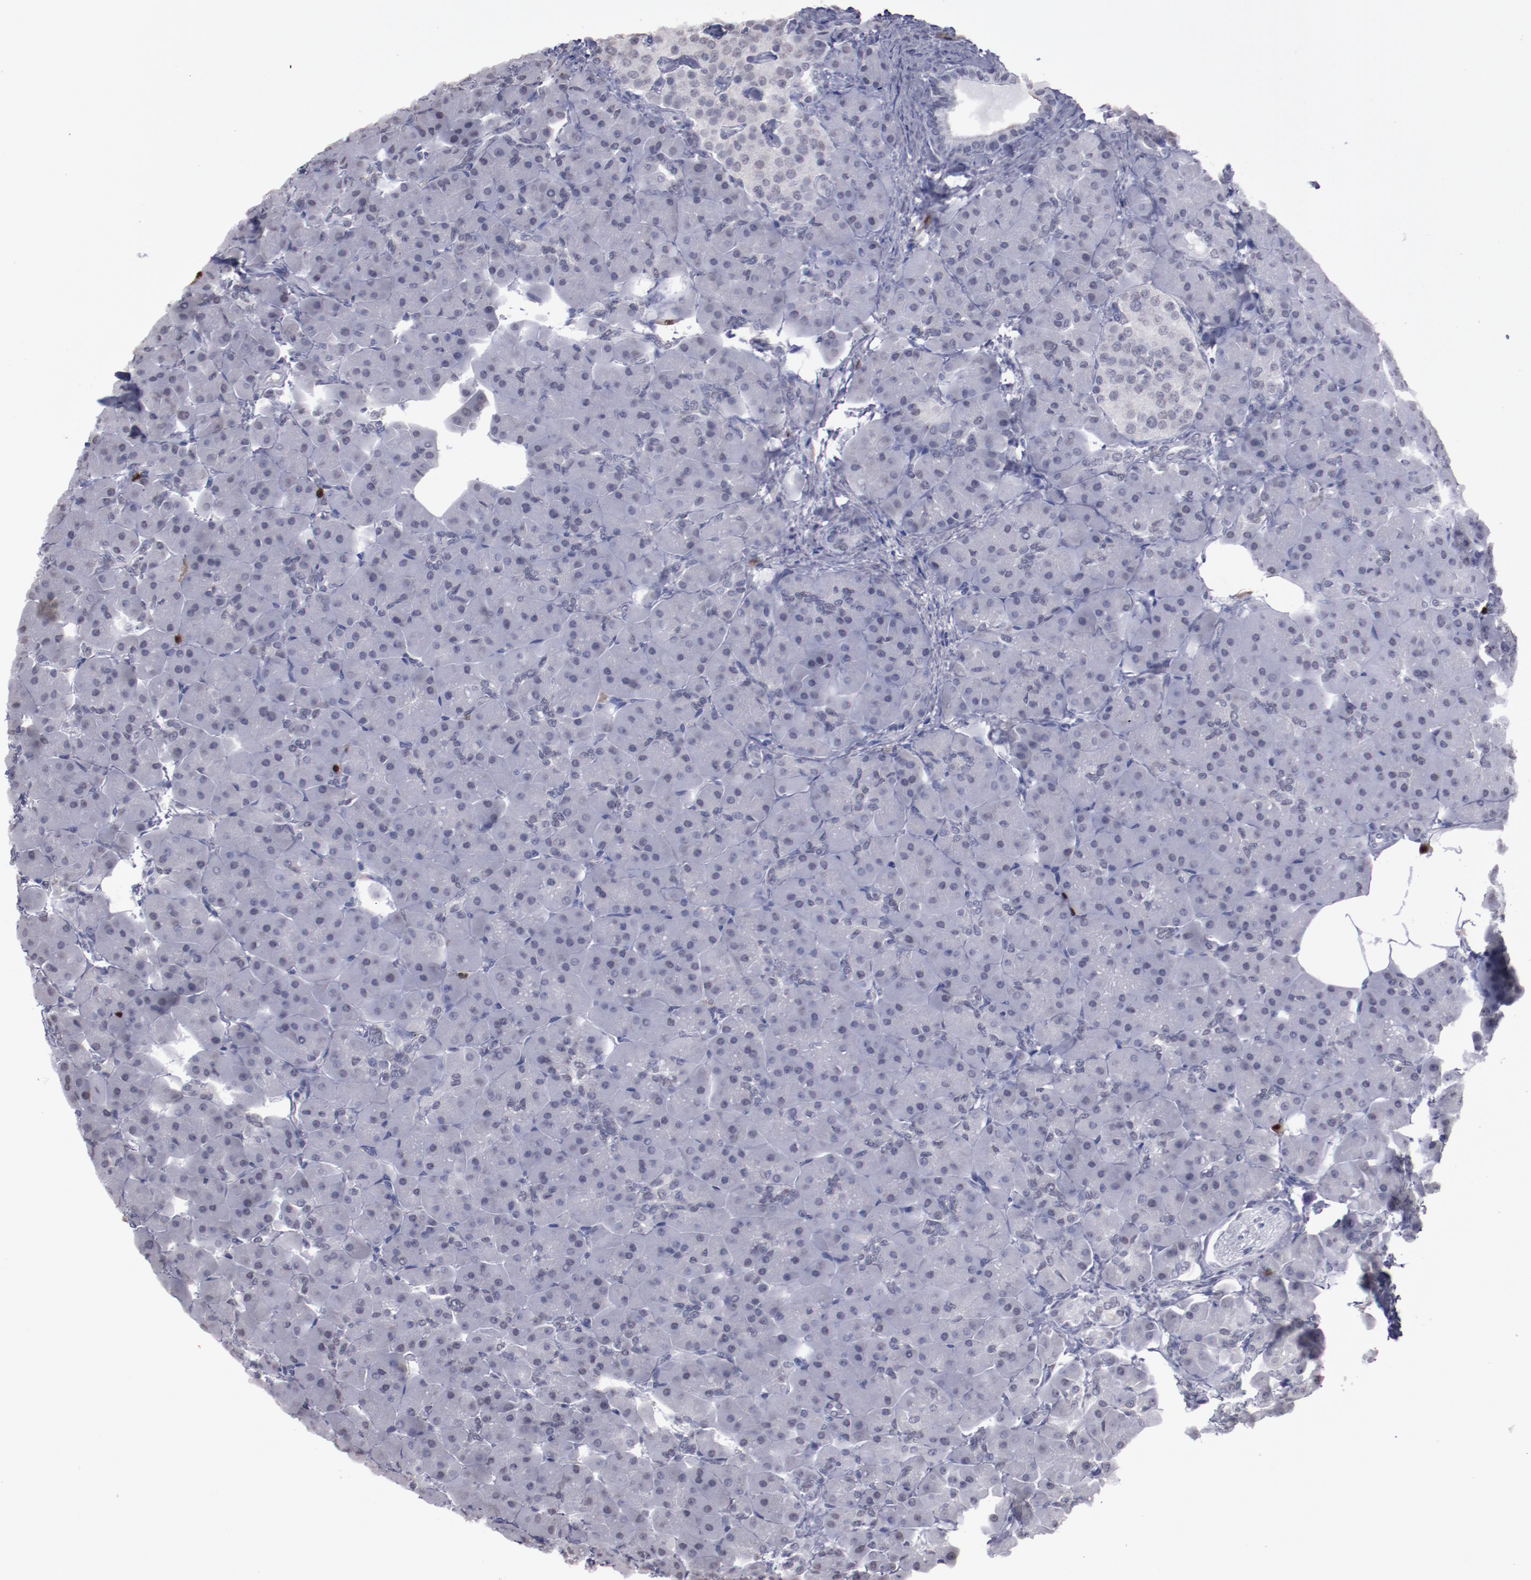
{"staining": {"intensity": "negative", "quantity": "none", "location": "none"}, "tissue": "pancreas", "cell_type": "Exocrine glandular cells", "image_type": "normal", "snomed": [{"axis": "morphology", "description": "Normal tissue, NOS"}, {"axis": "topography", "description": "Pancreas"}], "caption": "DAB immunohistochemical staining of unremarkable pancreas reveals no significant expression in exocrine glandular cells.", "gene": "IRF4", "patient": {"sex": "male", "age": 66}}